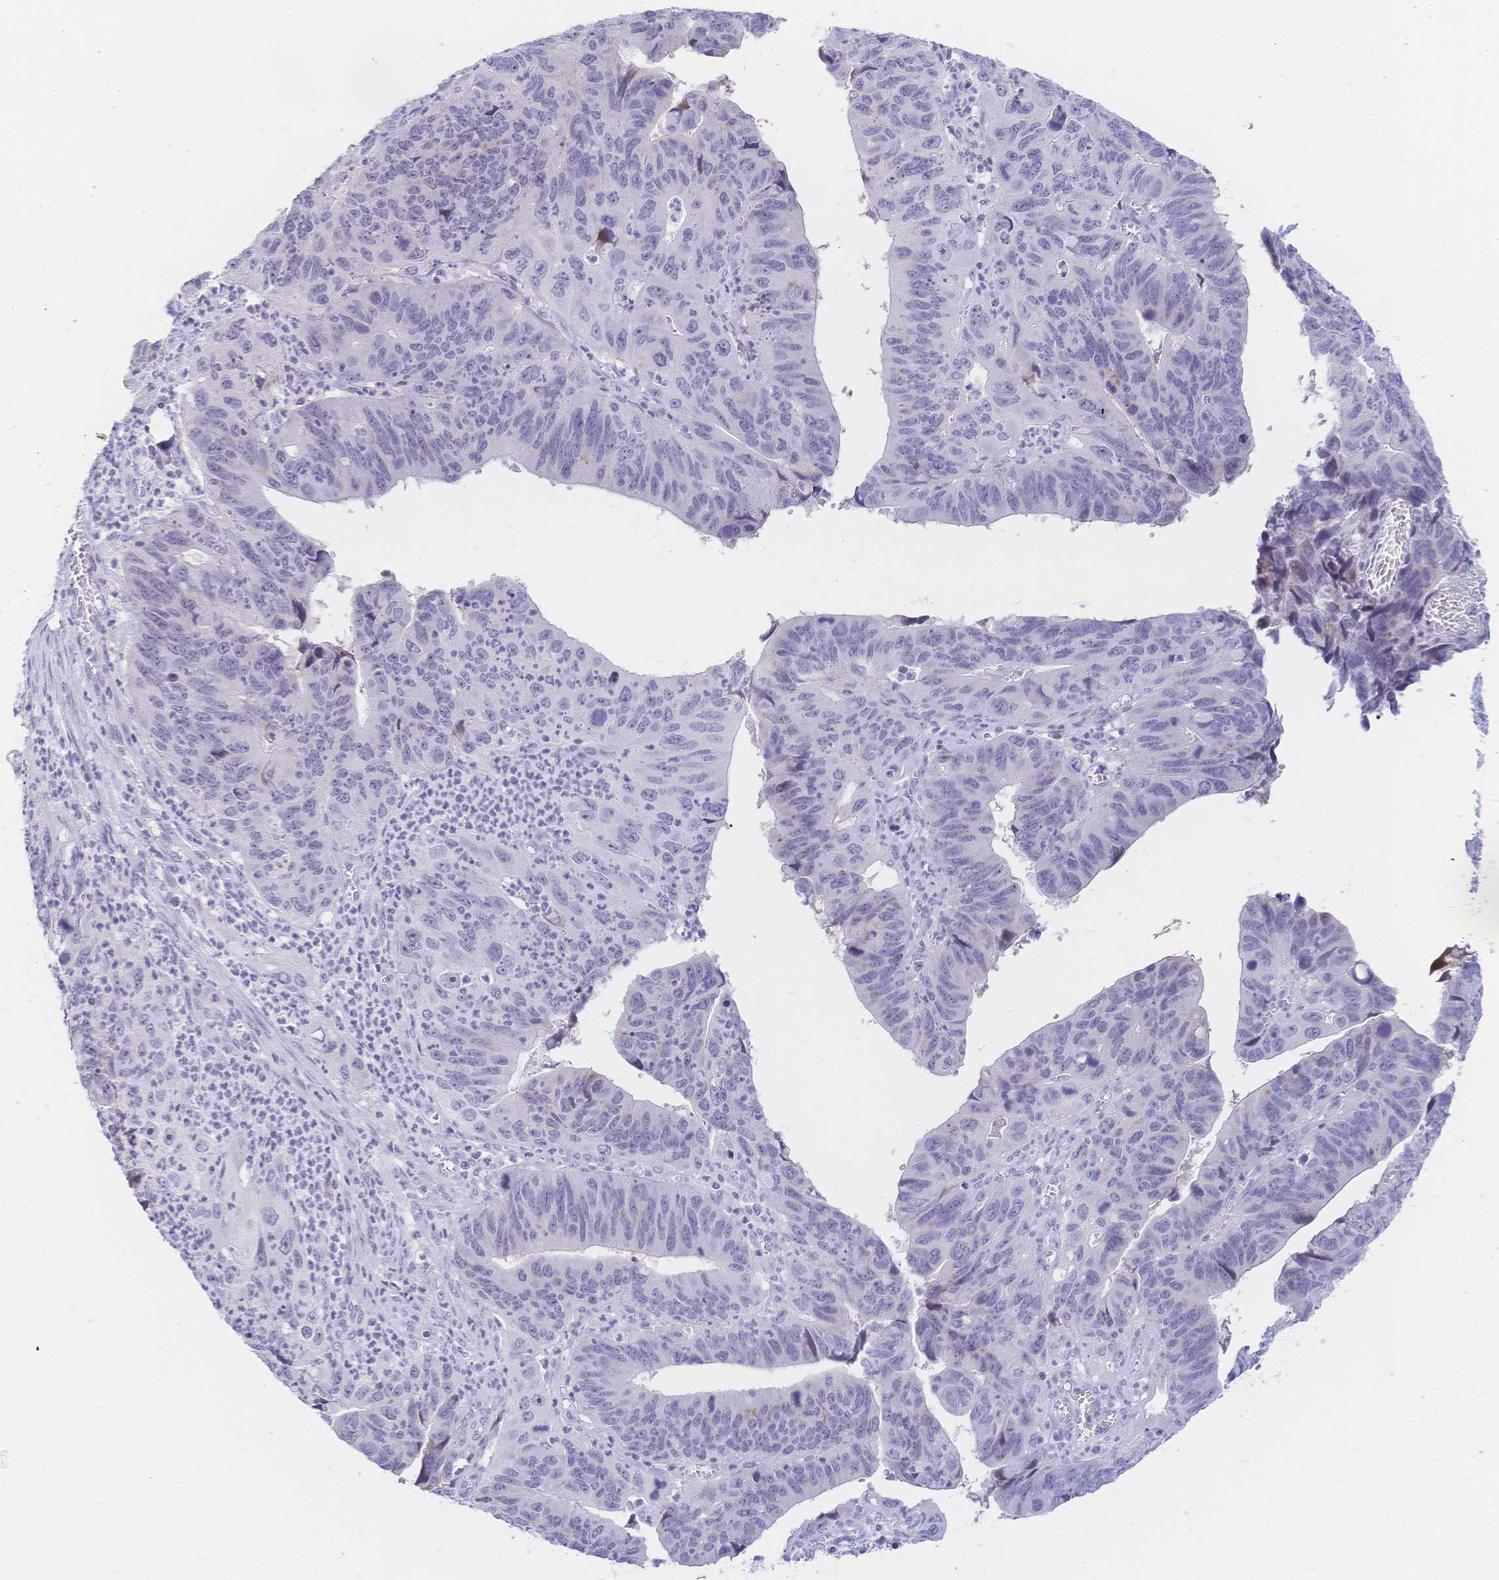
{"staining": {"intensity": "negative", "quantity": "none", "location": "none"}, "tissue": "stomach cancer", "cell_type": "Tumor cells", "image_type": "cancer", "snomed": [{"axis": "morphology", "description": "Adenocarcinoma, NOS"}, {"axis": "topography", "description": "Stomach"}], "caption": "Tumor cells are negative for brown protein staining in stomach adenocarcinoma.", "gene": "CR2", "patient": {"sex": "male", "age": 59}}